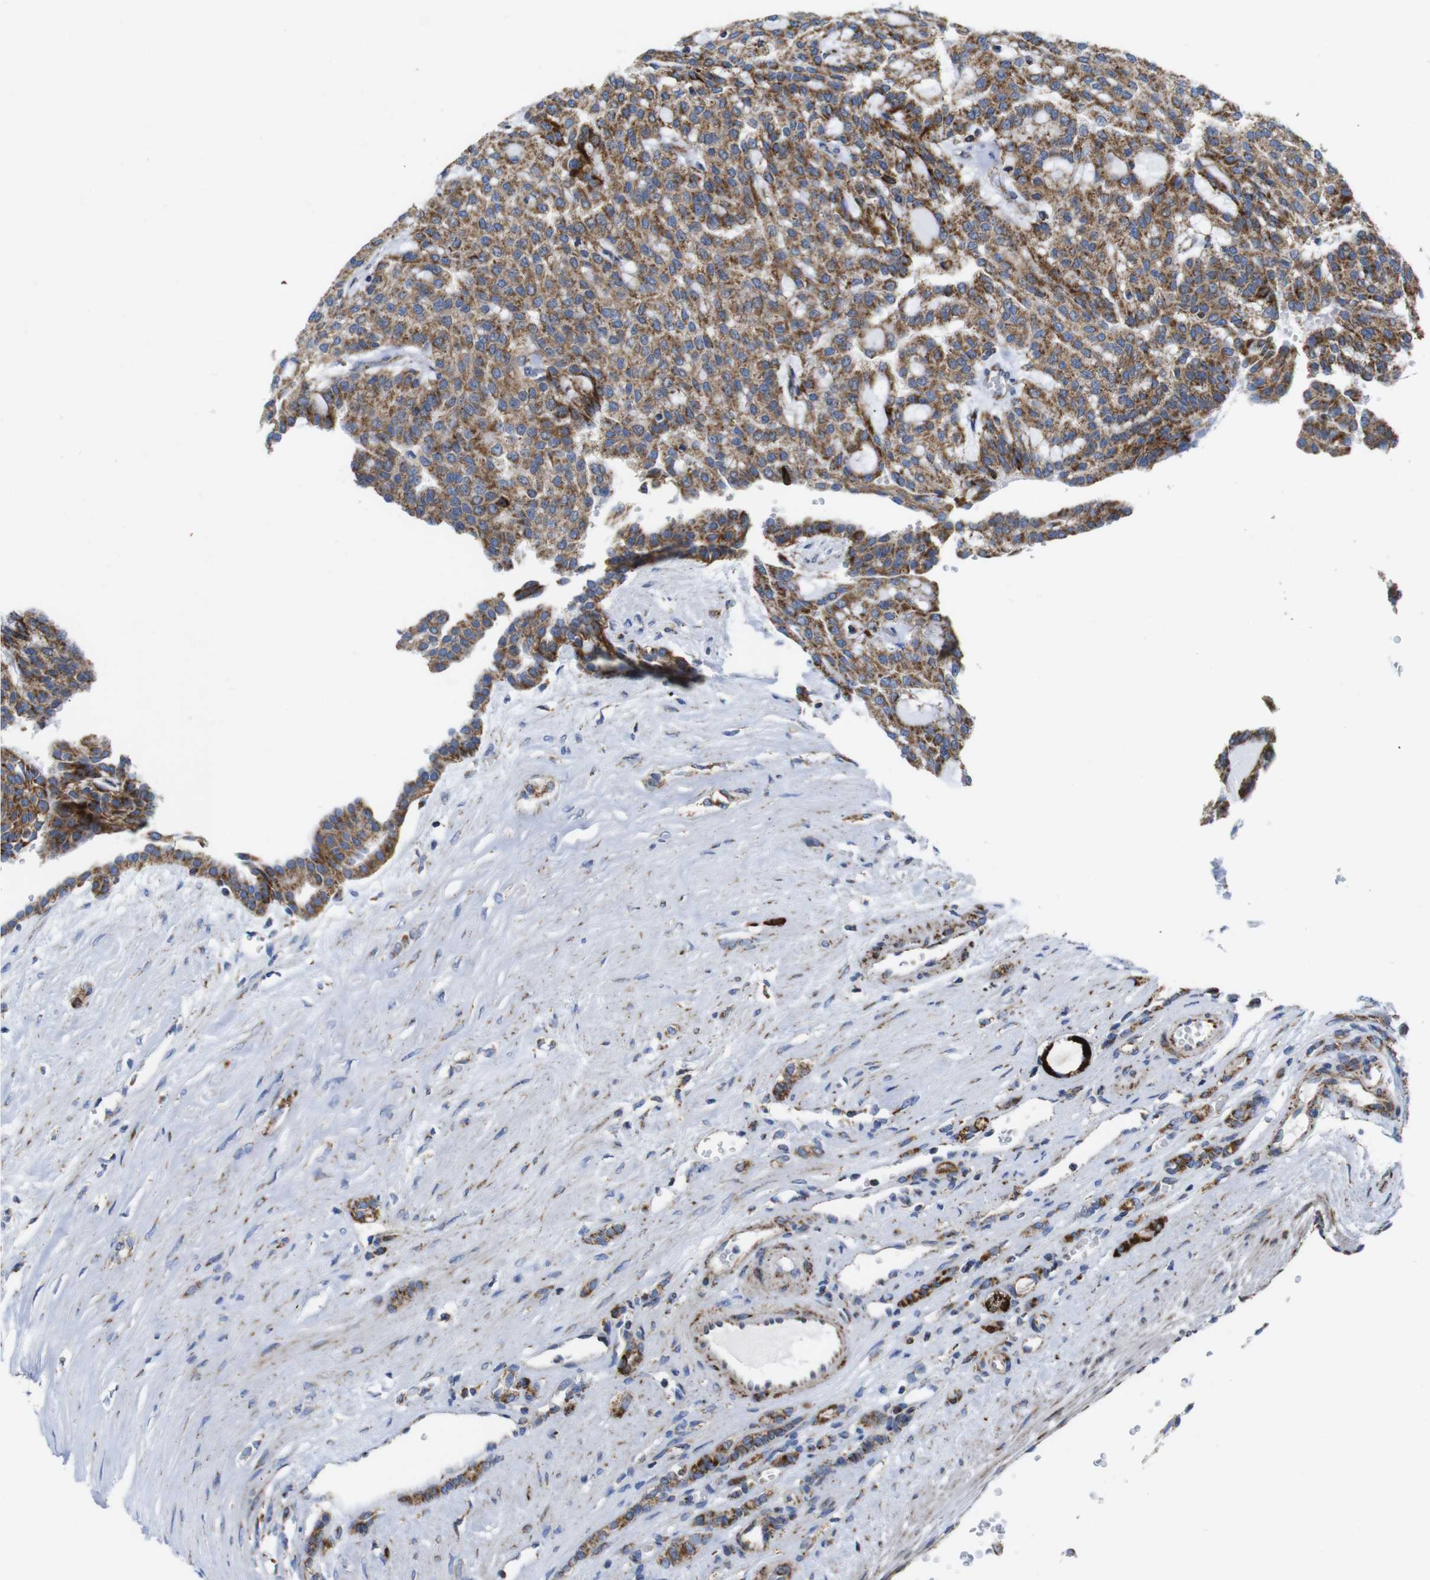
{"staining": {"intensity": "moderate", "quantity": ">75%", "location": "cytoplasmic/membranous"}, "tissue": "renal cancer", "cell_type": "Tumor cells", "image_type": "cancer", "snomed": [{"axis": "morphology", "description": "Adenocarcinoma, NOS"}, {"axis": "topography", "description": "Kidney"}], "caption": "Immunohistochemical staining of human renal adenocarcinoma displays medium levels of moderate cytoplasmic/membranous protein positivity in approximately >75% of tumor cells.", "gene": "TMEM192", "patient": {"sex": "male", "age": 63}}